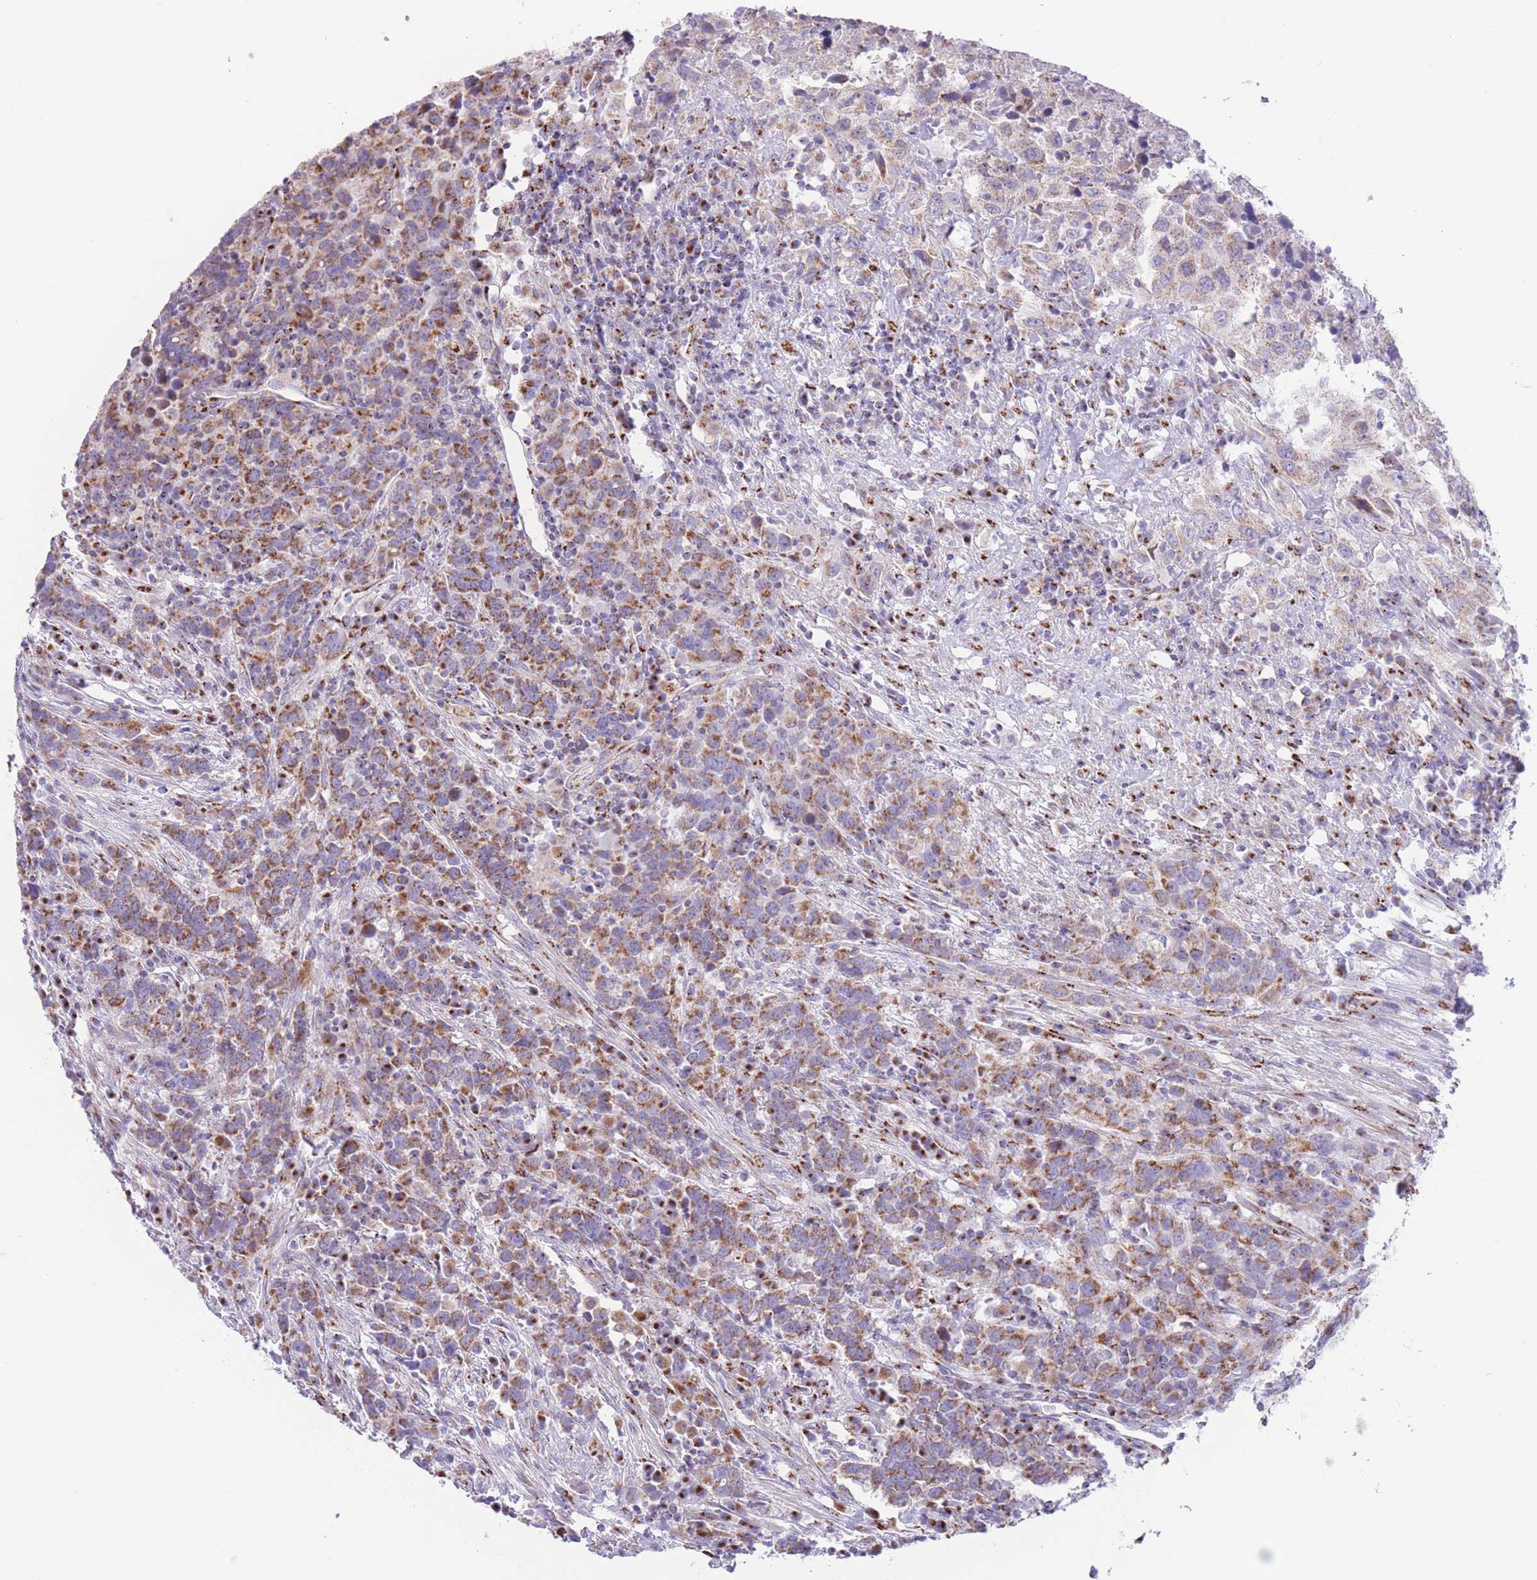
{"staining": {"intensity": "moderate", "quantity": ">75%", "location": "cytoplasmic/membranous"}, "tissue": "urothelial cancer", "cell_type": "Tumor cells", "image_type": "cancer", "snomed": [{"axis": "morphology", "description": "Urothelial carcinoma, High grade"}, {"axis": "topography", "description": "Urinary bladder"}], "caption": "A high-resolution image shows immunohistochemistry staining of urothelial cancer, which exhibits moderate cytoplasmic/membranous expression in about >75% of tumor cells.", "gene": "MPND", "patient": {"sex": "male", "age": 61}}